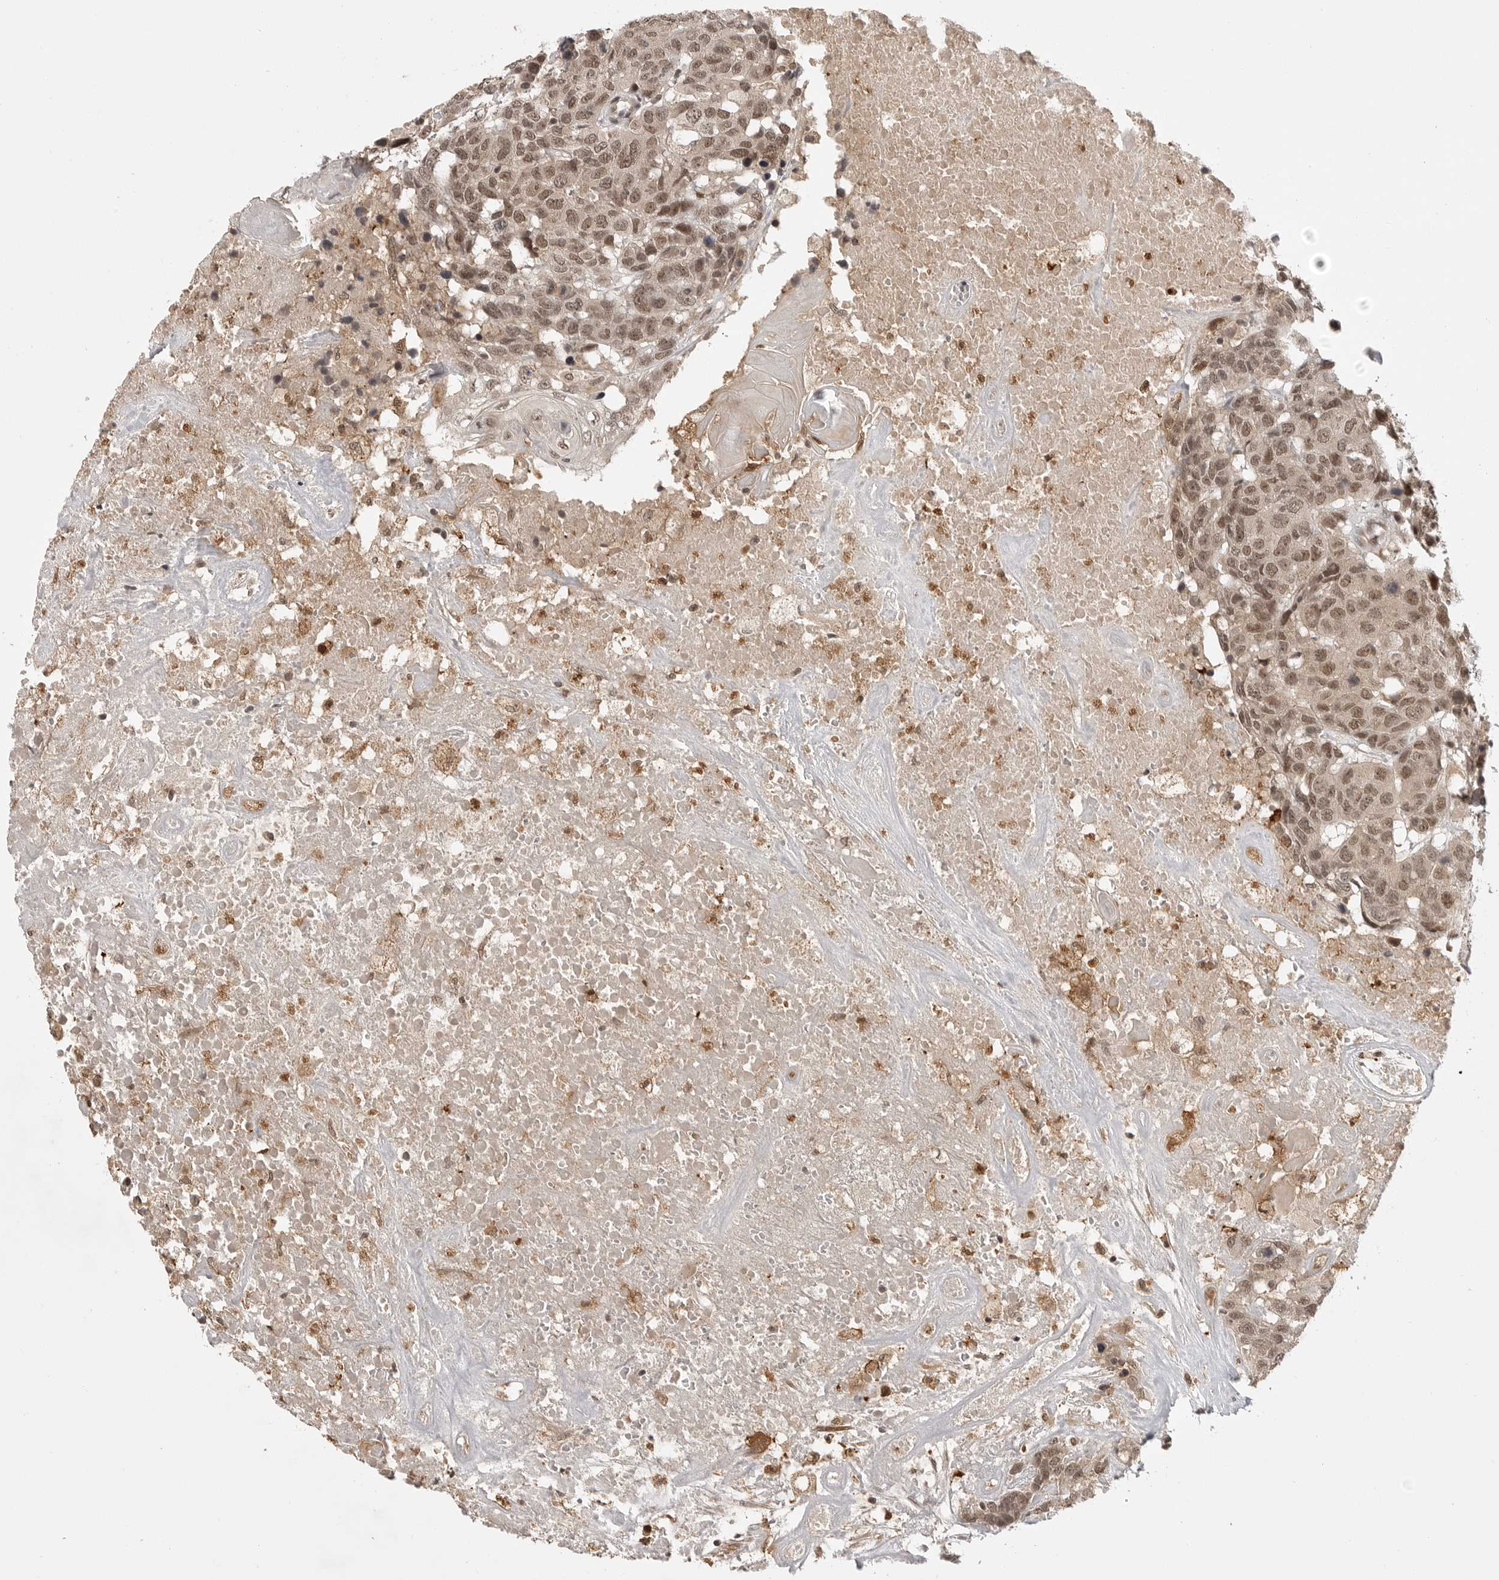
{"staining": {"intensity": "moderate", "quantity": ">75%", "location": "cytoplasmic/membranous,nuclear"}, "tissue": "head and neck cancer", "cell_type": "Tumor cells", "image_type": "cancer", "snomed": [{"axis": "morphology", "description": "Squamous cell carcinoma, NOS"}, {"axis": "topography", "description": "Head-Neck"}], "caption": "A micrograph showing moderate cytoplasmic/membranous and nuclear expression in about >75% of tumor cells in squamous cell carcinoma (head and neck), as visualized by brown immunohistochemical staining.", "gene": "PEG3", "patient": {"sex": "male", "age": 66}}